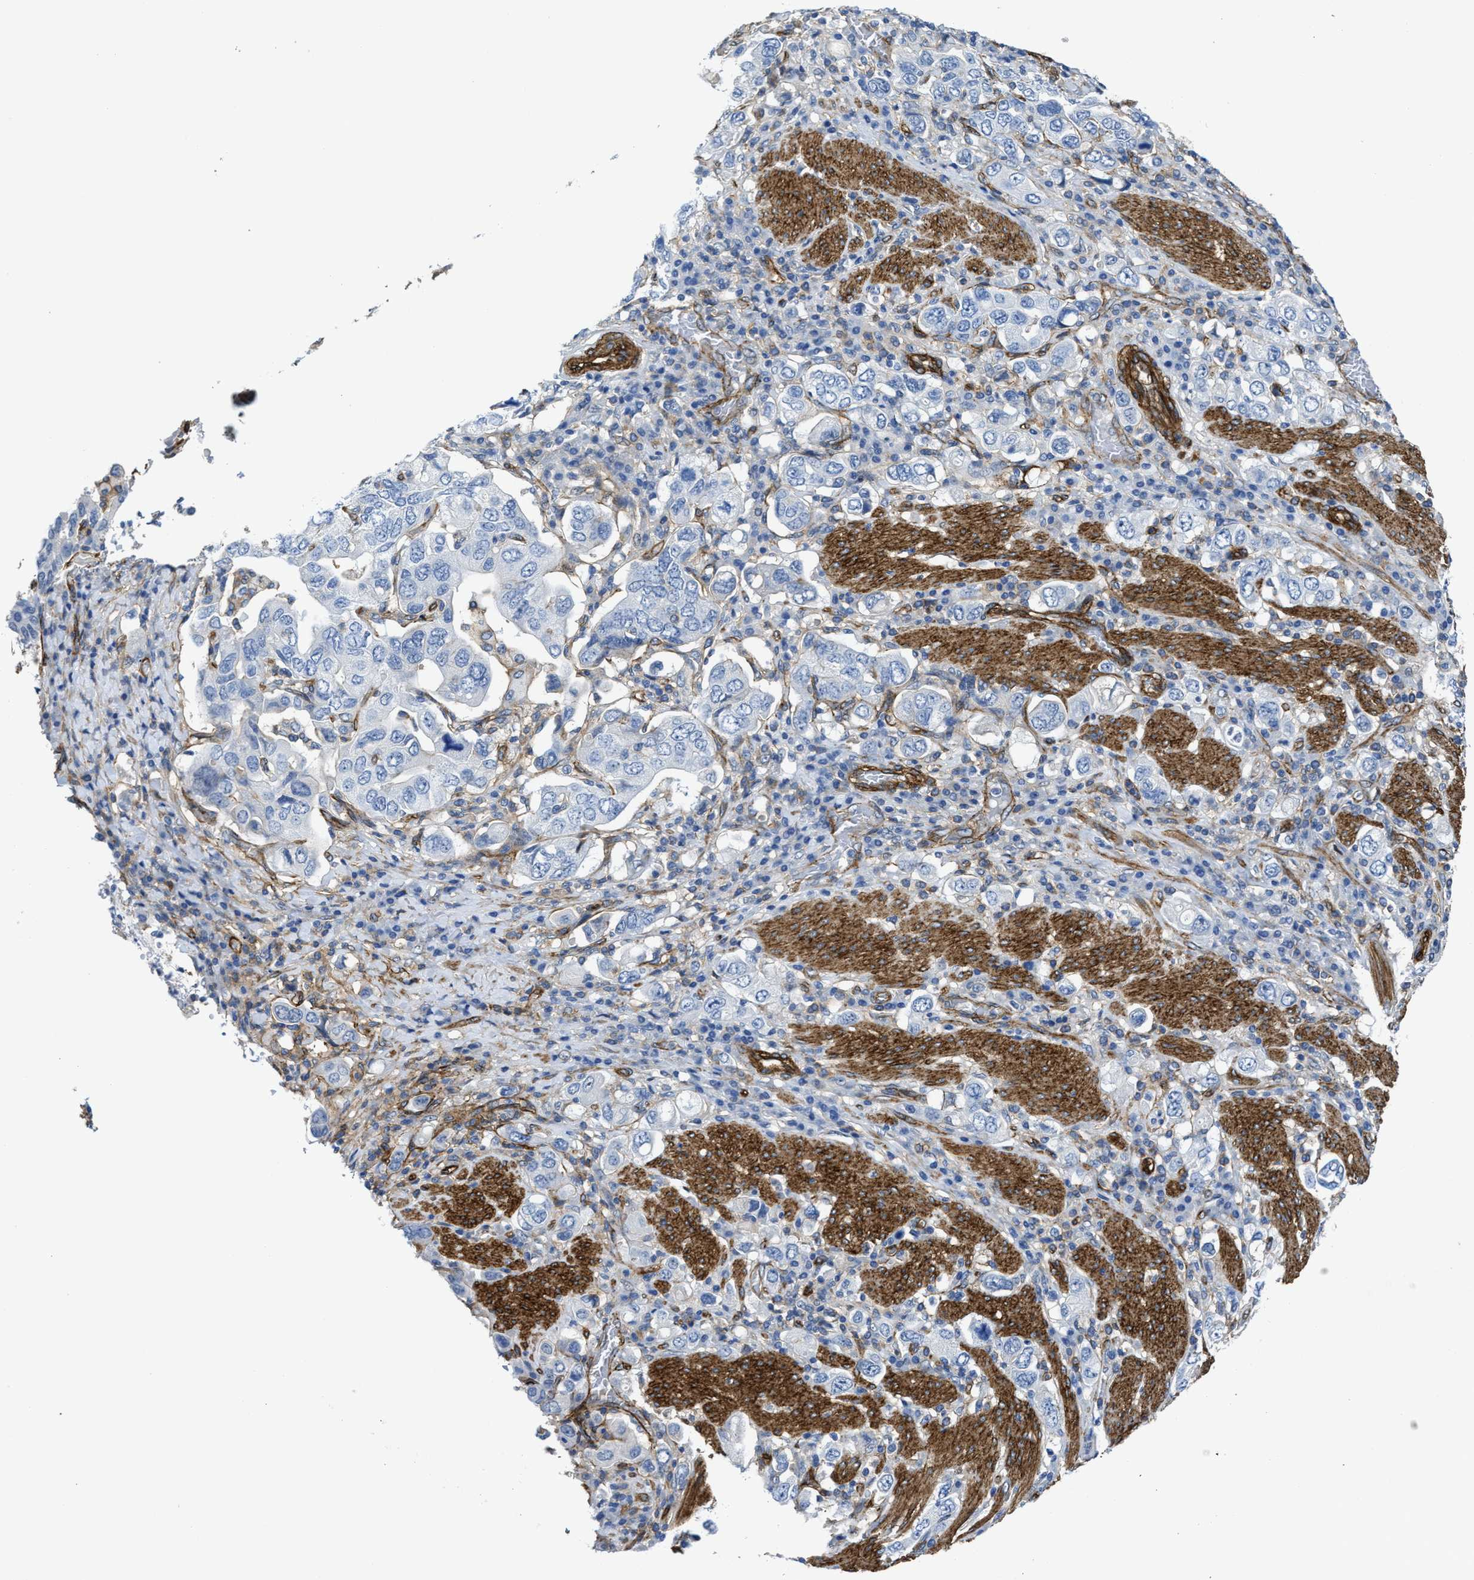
{"staining": {"intensity": "negative", "quantity": "none", "location": "none"}, "tissue": "stomach cancer", "cell_type": "Tumor cells", "image_type": "cancer", "snomed": [{"axis": "morphology", "description": "Adenocarcinoma, NOS"}, {"axis": "topography", "description": "Stomach, upper"}], "caption": "Tumor cells are negative for brown protein staining in stomach cancer (adenocarcinoma).", "gene": "NAB1", "patient": {"sex": "male", "age": 62}}